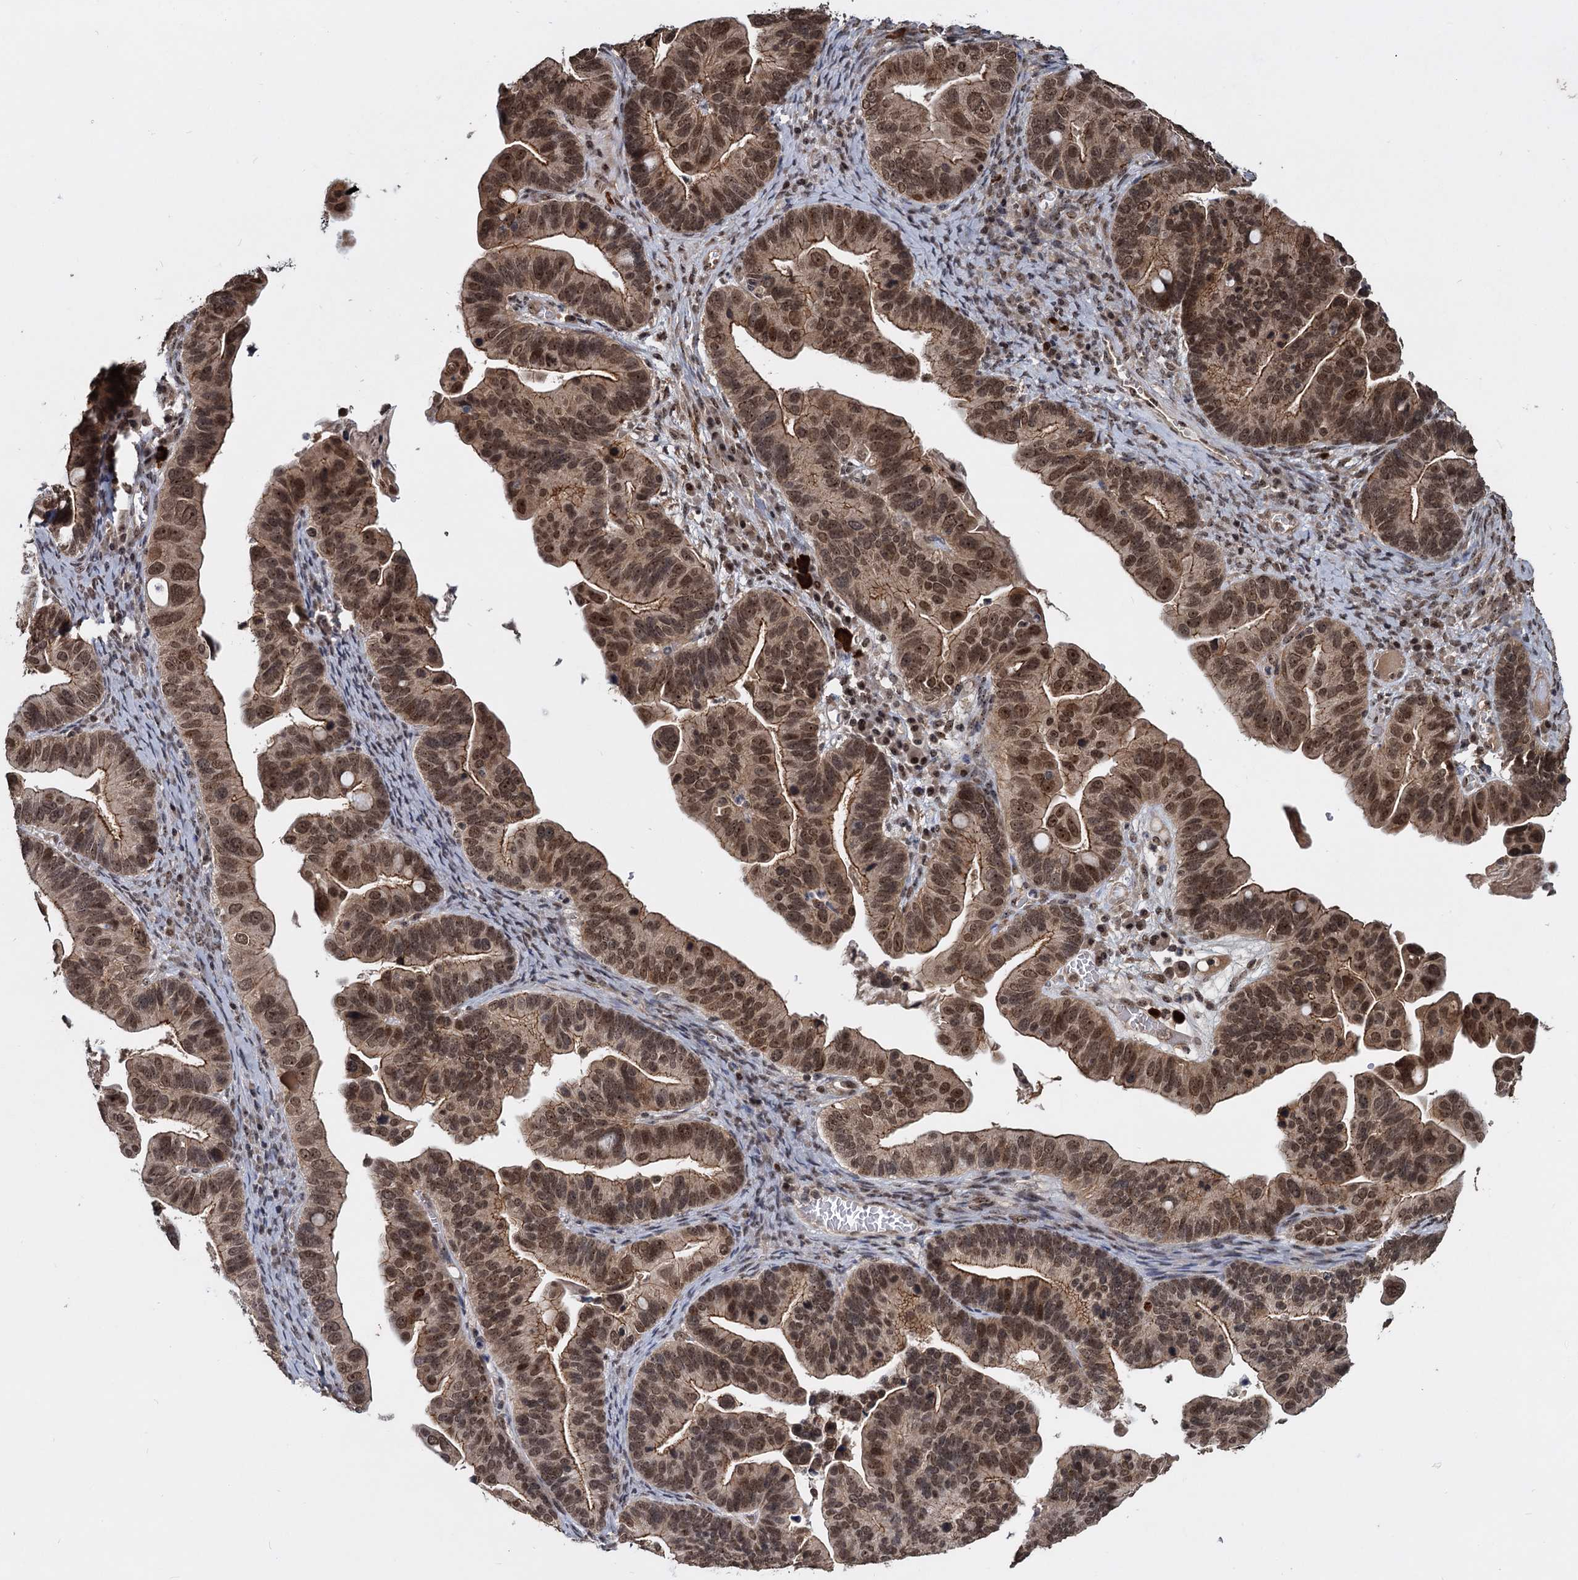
{"staining": {"intensity": "moderate", "quantity": ">75%", "location": "cytoplasmic/membranous,nuclear"}, "tissue": "ovarian cancer", "cell_type": "Tumor cells", "image_type": "cancer", "snomed": [{"axis": "morphology", "description": "Cystadenocarcinoma, serous, NOS"}, {"axis": "topography", "description": "Ovary"}], "caption": "Immunohistochemical staining of human ovarian serous cystadenocarcinoma demonstrates medium levels of moderate cytoplasmic/membranous and nuclear protein expression in approximately >75% of tumor cells.", "gene": "FAM216B", "patient": {"sex": "female", "age": 56}}